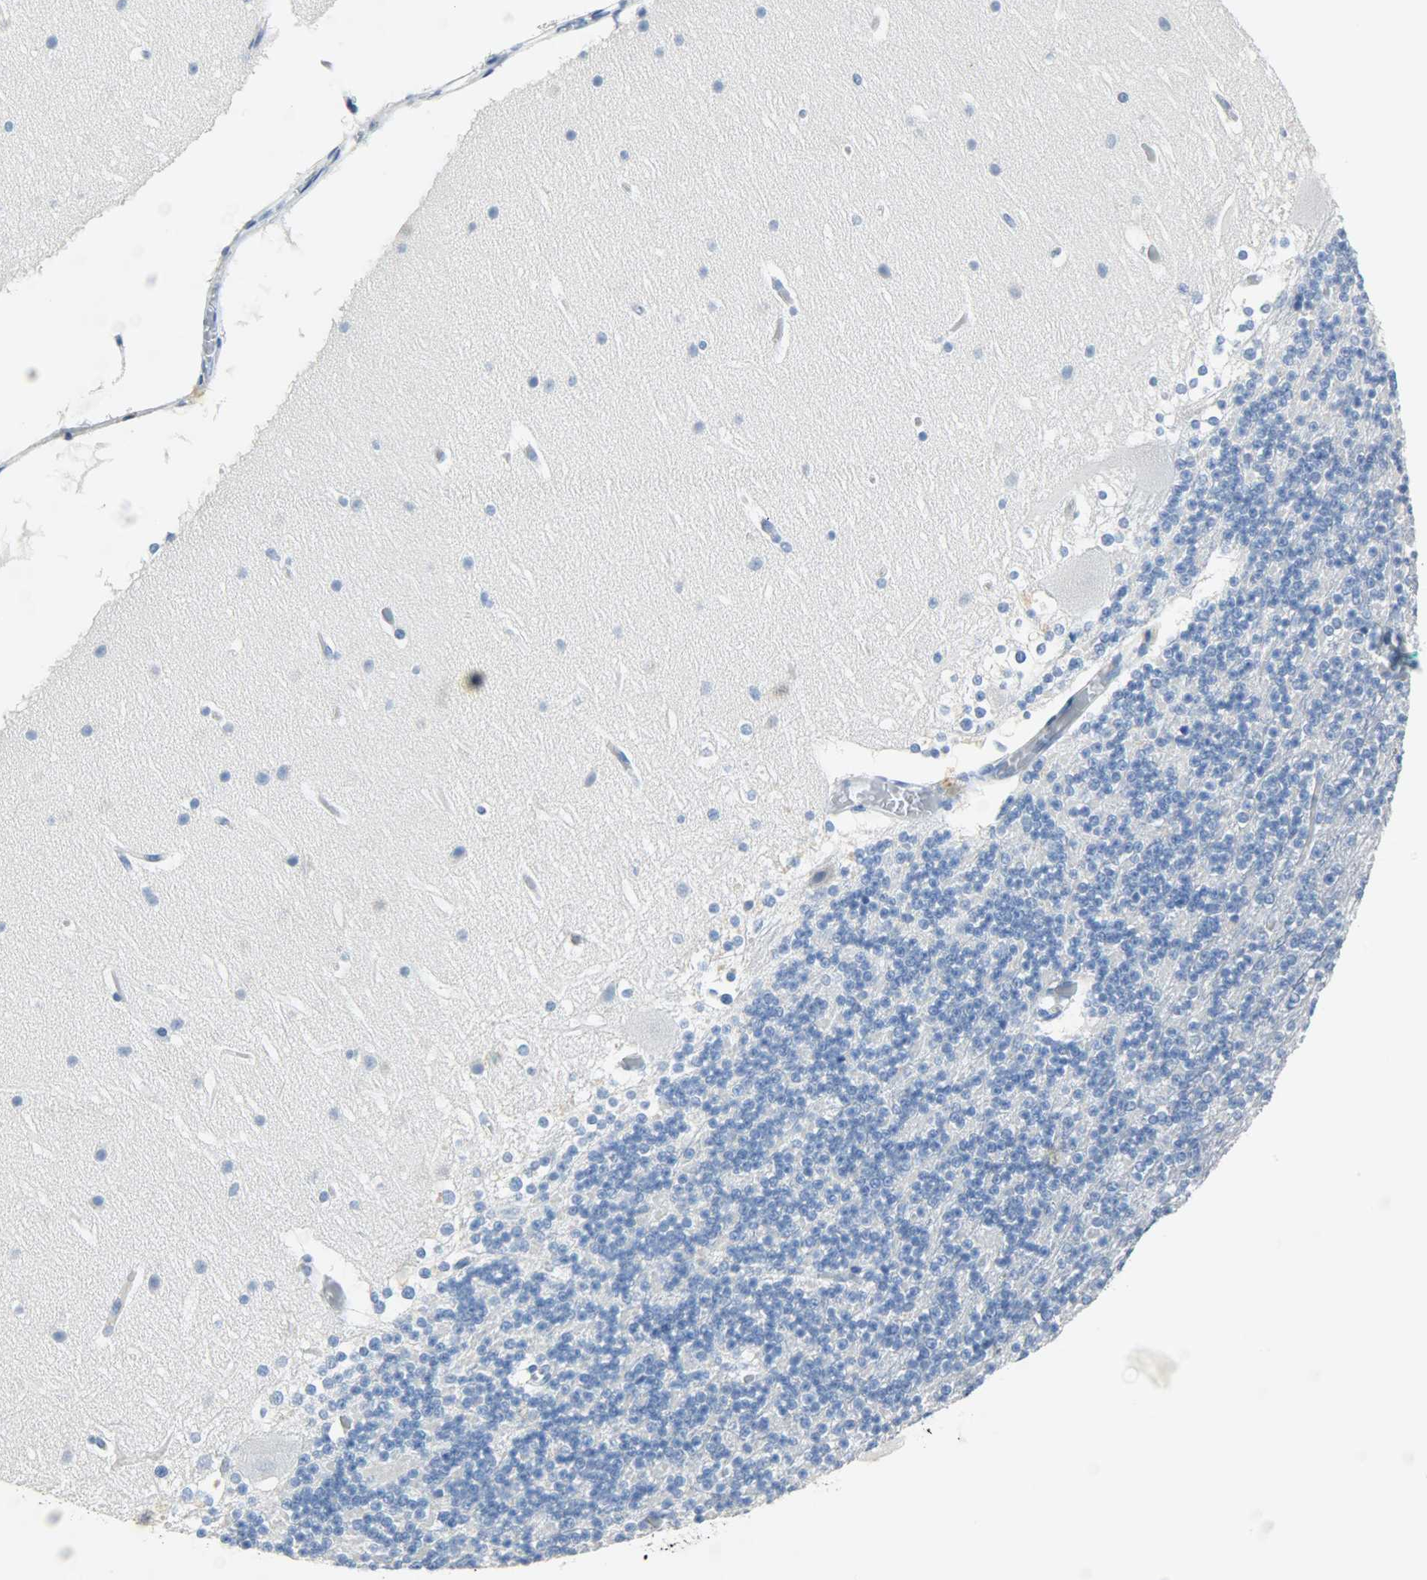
{"staining": {"intensity": "negative", "quantity": "none", "location": "none"}, "tissue": "cerebellum", "cell_type": "Cells in granular layer", "image_type": "normal", "snomed": [{"axis": "morphology", "description": "Normal tissue, NOS"}, {"axis": "topography", "description": "Cerebellum"}], "caption": "Immunohistochemical staining of unremarkable cerebellum exhibits no significant staining in cells in granular layer. (Brightfield microscopy of DAB (3,3'-diaminobenzidine) immunohistochemistry (IHC) at high magnification).", "gene": "CRP", "patient": {"sex": "female", "age": 19}}